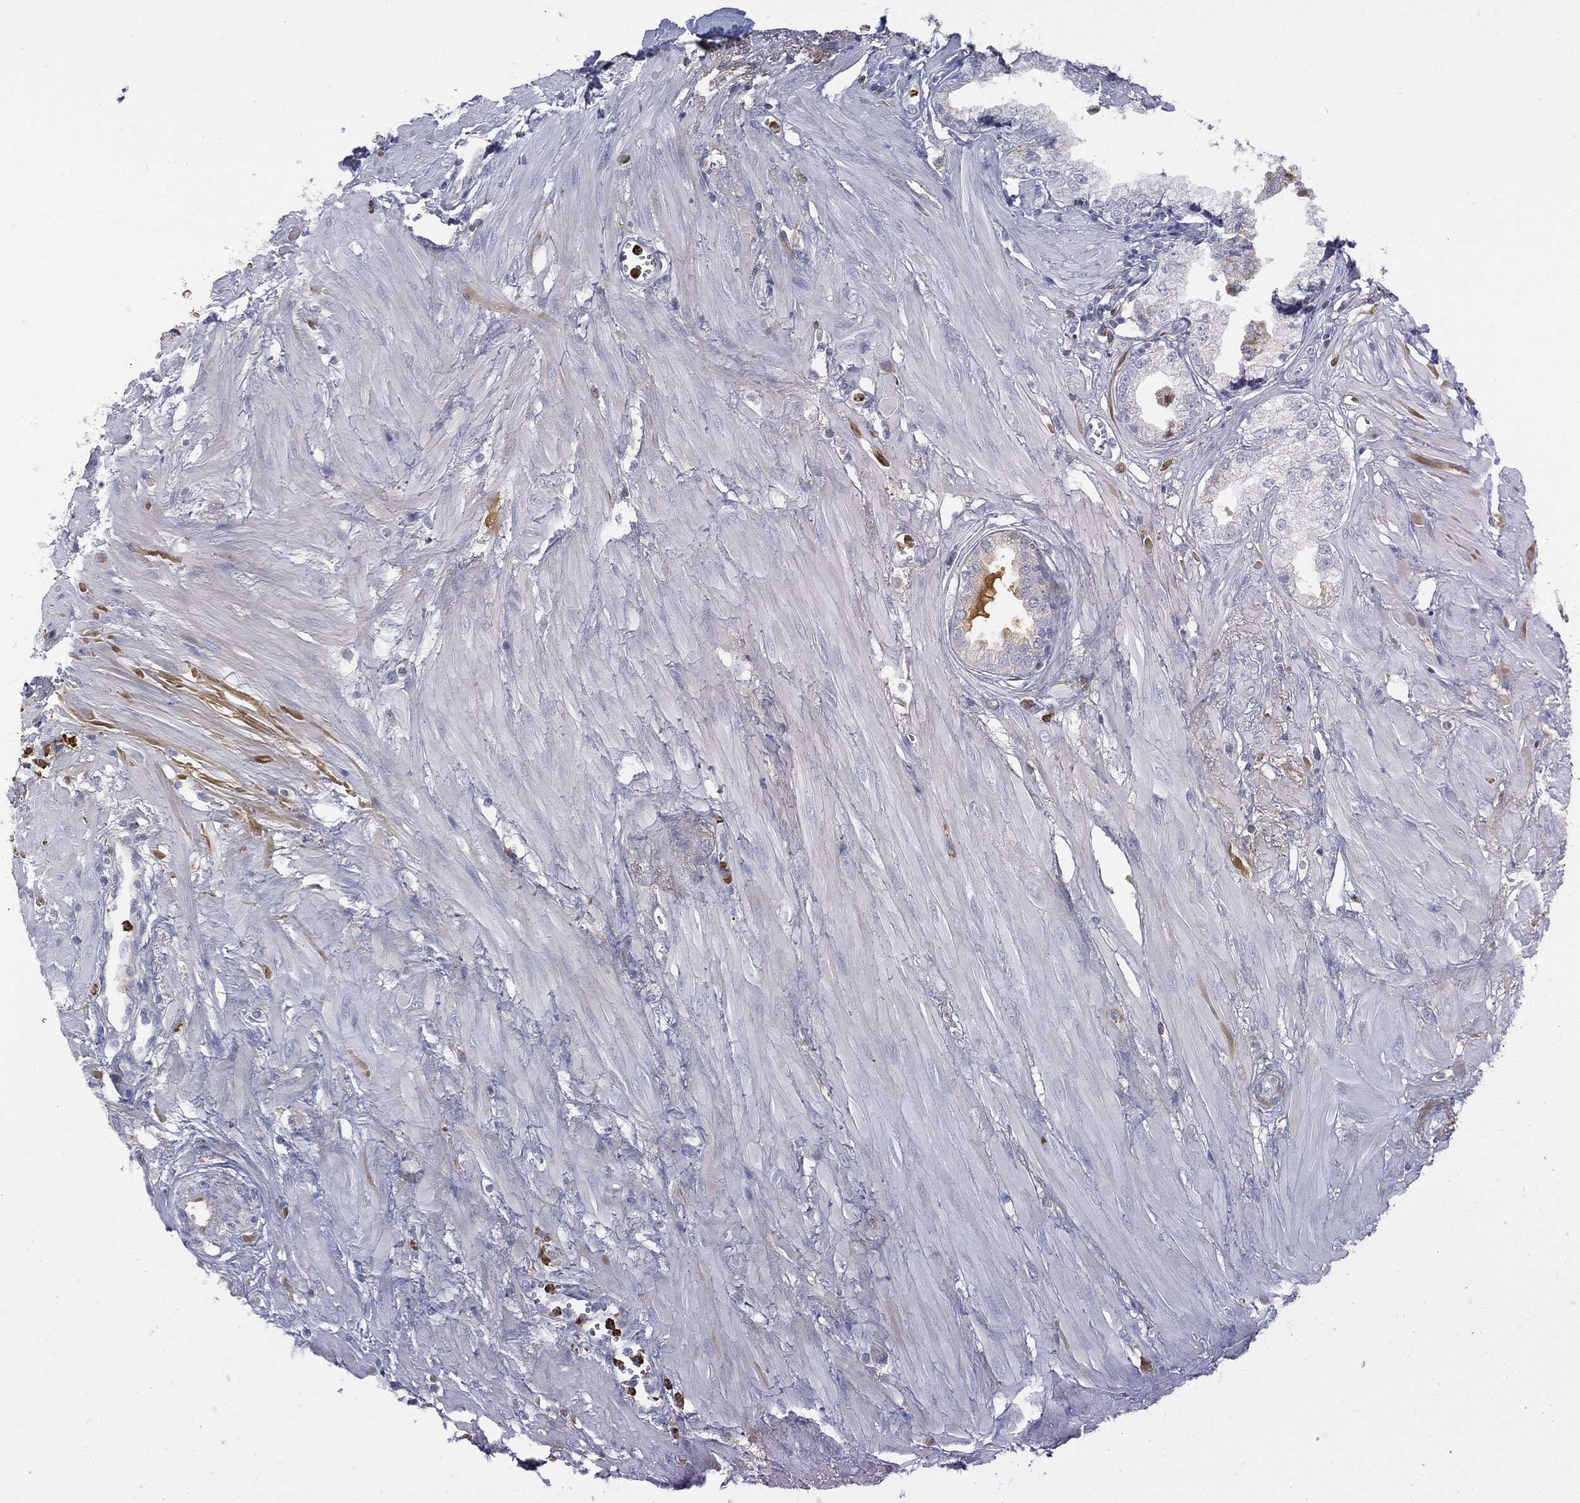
{"staining": {"intensity": "negative", "quantity": "none", "location": "none"}, "tissue": "prostate cancer", "cell_type": "Tumor cells", "image_type": "cancer", "snomed": [{"axis": "morphology", "description": "Adenocarcinoma, NOS"}, {"axis": "topography", "description": "Prostate and seminal vesicle, NOS"}, {"axis": "topography", "description": "Prostate"}], "caption": "Immunohistochemistry (IHC) of human prostate cancer (adenocarcinoma) demonstrates no staining in tumor cells. Brightfield microscopy of immunohistochemistry stained with DAB (brown) and hematoxylin (blue), captured at high magnification.", "gene": "BTK", "patient": {"sex": "male", "age": 79}}